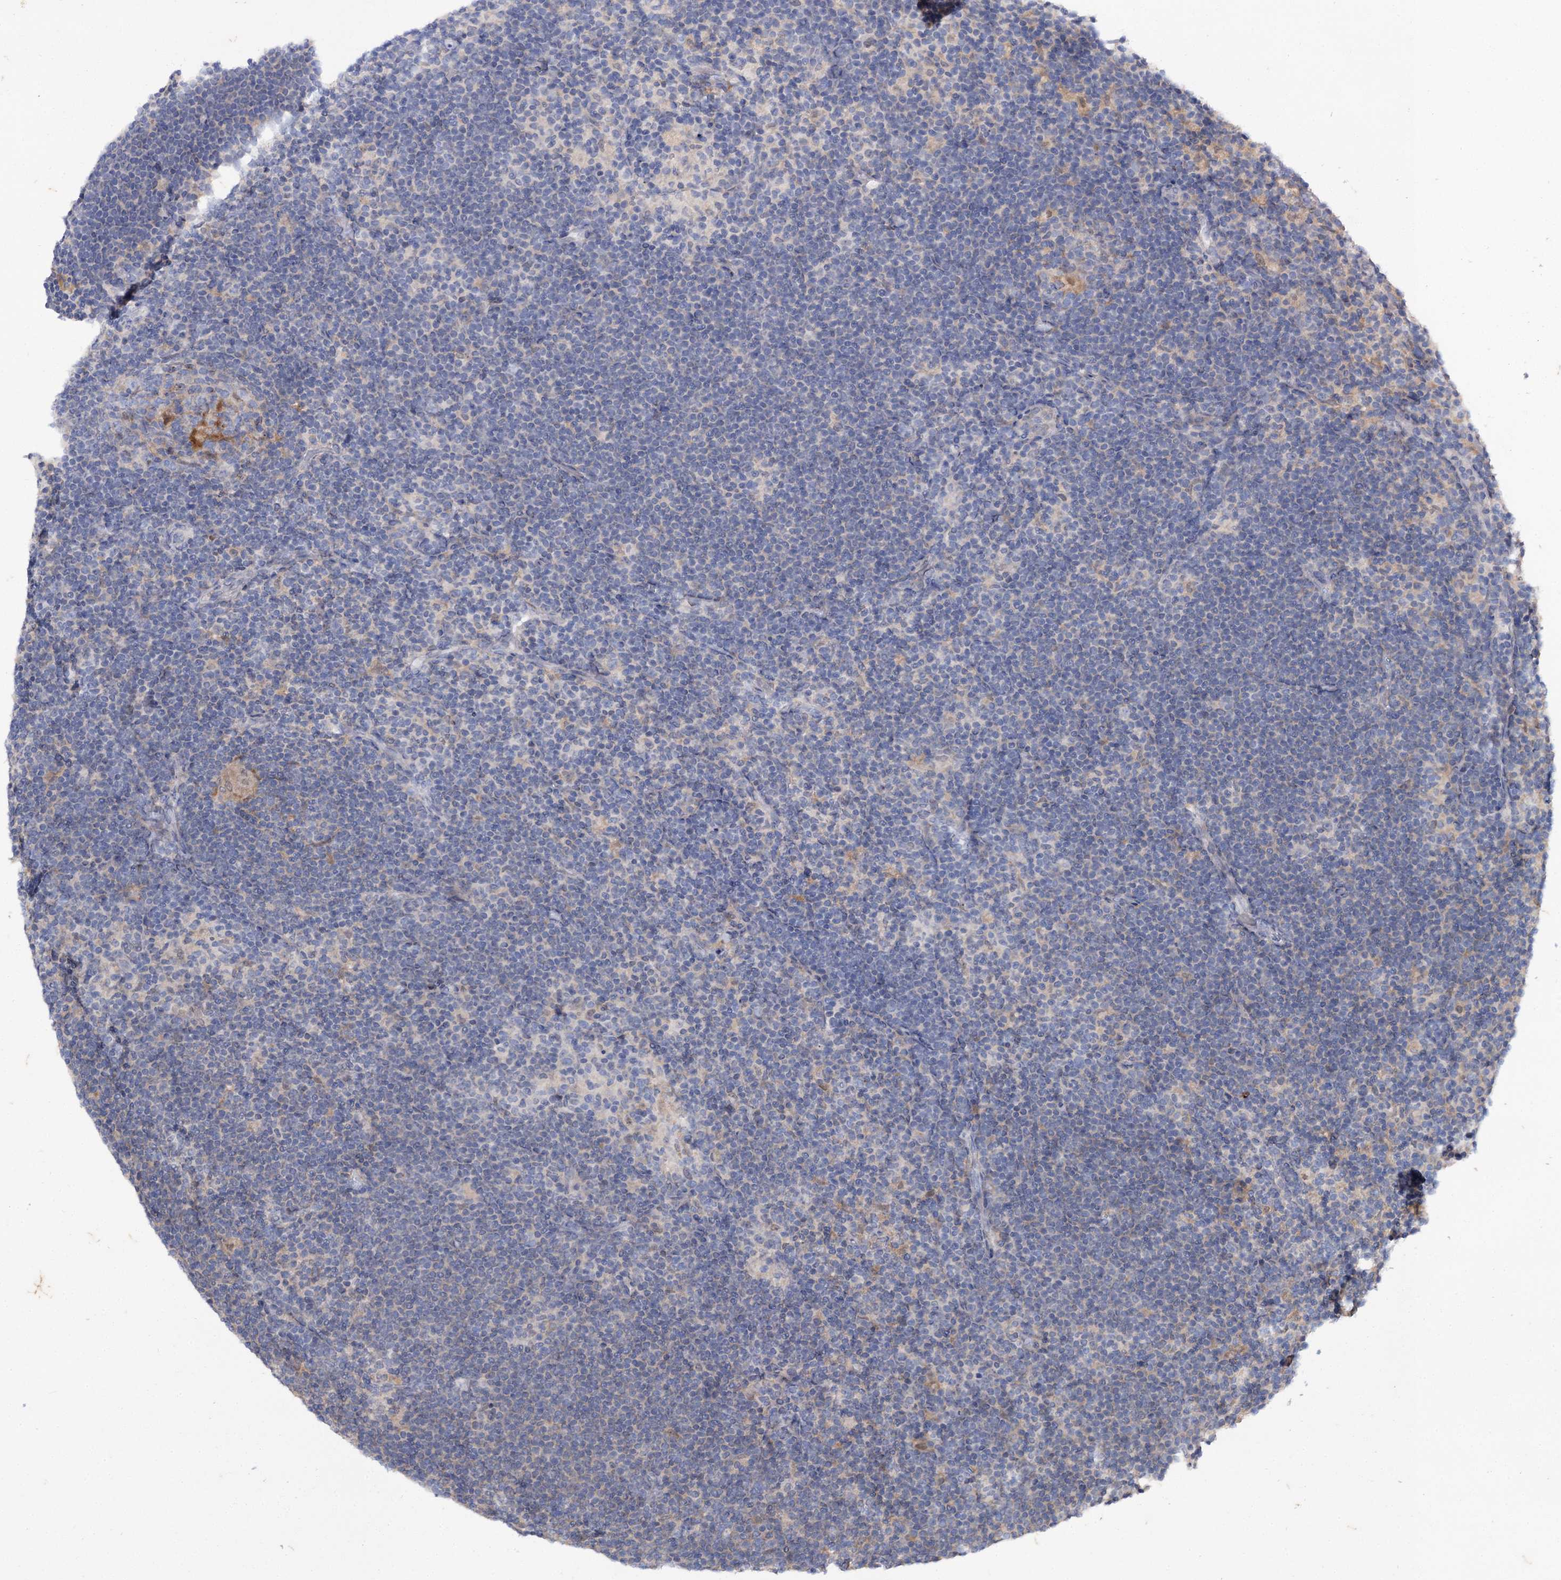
{"staining": {"intensity": "negative", "quantity": "none", "location": "none"}, "tissue": "lymphoma", "cell_type": "Tumor cells", "image_type": "cancer", "snomed": [{"axis": "morphology", "description": "Hodgkin's disease, NOS"}, {"axis": "topography", "description": "Lymph node"}], "caption": "Hodgkin's disease was stained to show a protein in brown. There is no significant staining in tumor cells.", "gene": "MID1IP1", "patient": {"sex": "female", "age": 57}}